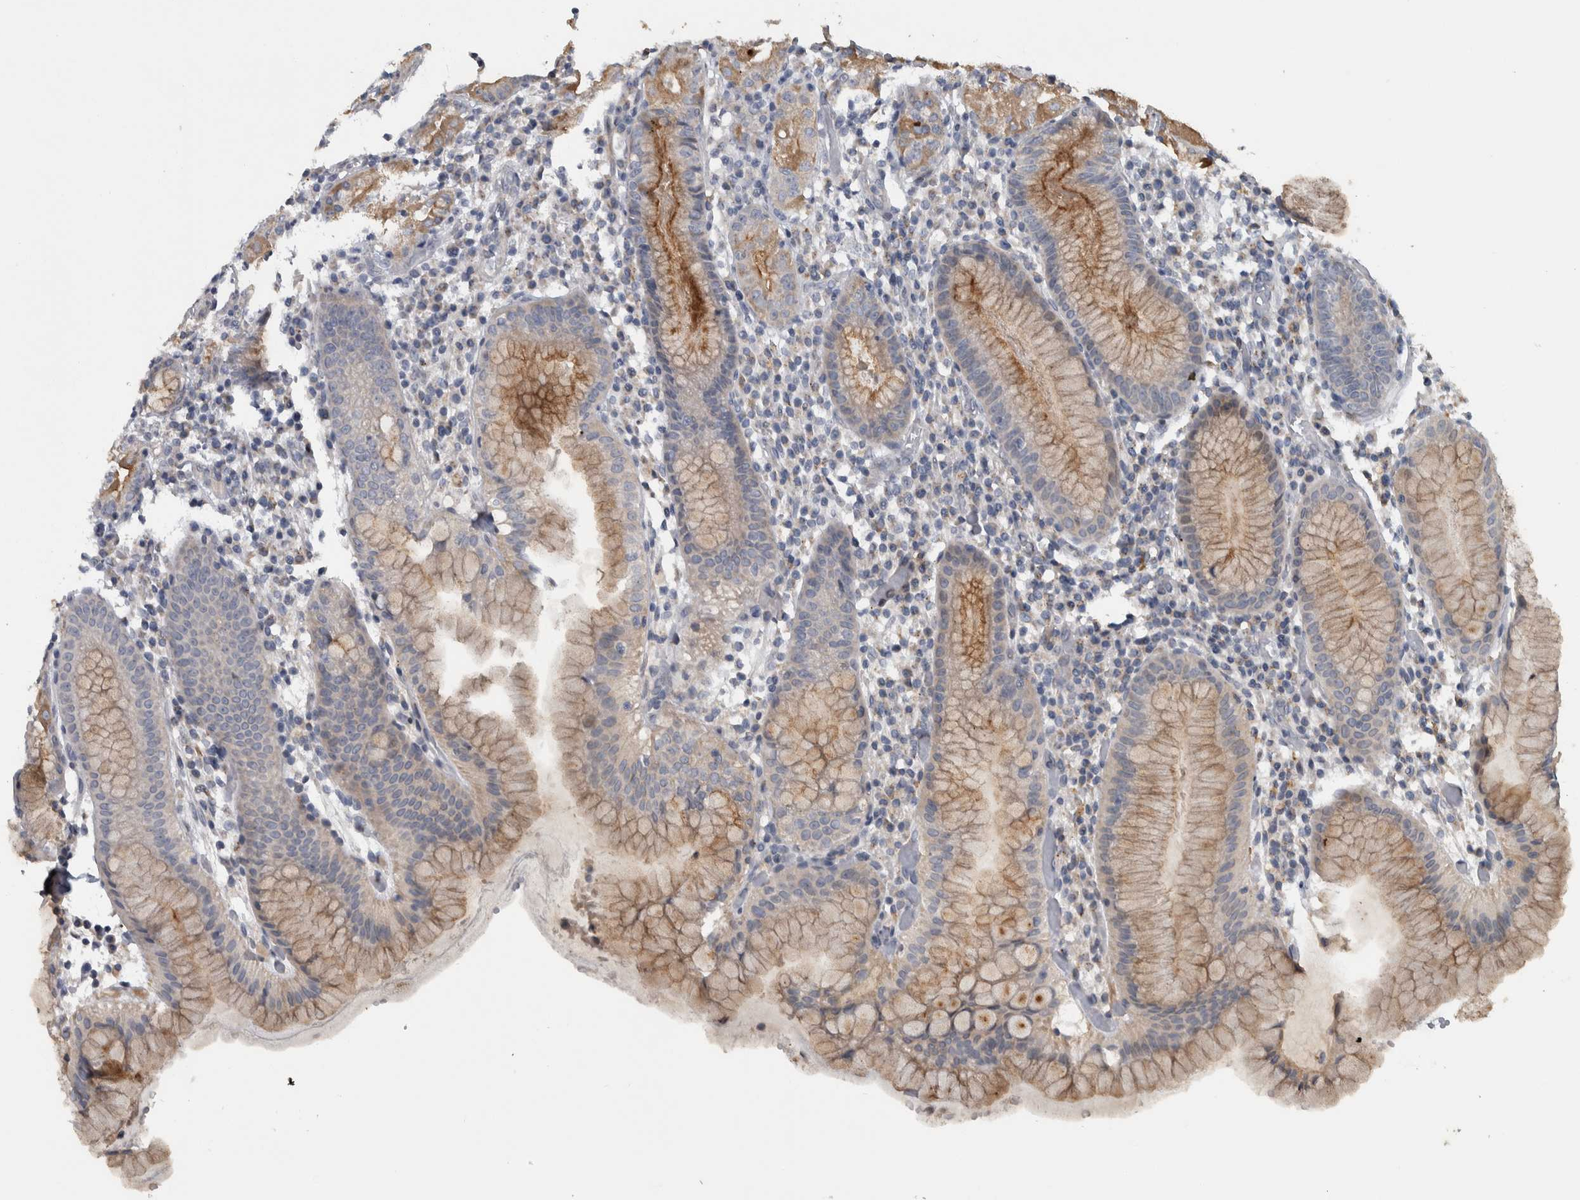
{"staining": {"intensity": "moderate", "quantity": "<25%", "location": "cytoplasmic/membranous"}, "tissue": "stomach", "cell_type": "Glandular cells", "image_type": "normal", "snomed": [{"axis": "morphology", "description": "Normal tissue, NOS"}, {"axis": "topography", "description": "Stomach"}, {"axis": "topography", "description": "Stomach, lower"}], "caption": "Unremarkable stomach exhibits moderate cytoplasmic/membranous staining in about <25% of glandular cells, visualized by immunohistochemistry. (Brightfield microscopy of DAB IHC at high magnification).", "gene": "FAM83G", "patient": {"sex": "female", "age": 75}}